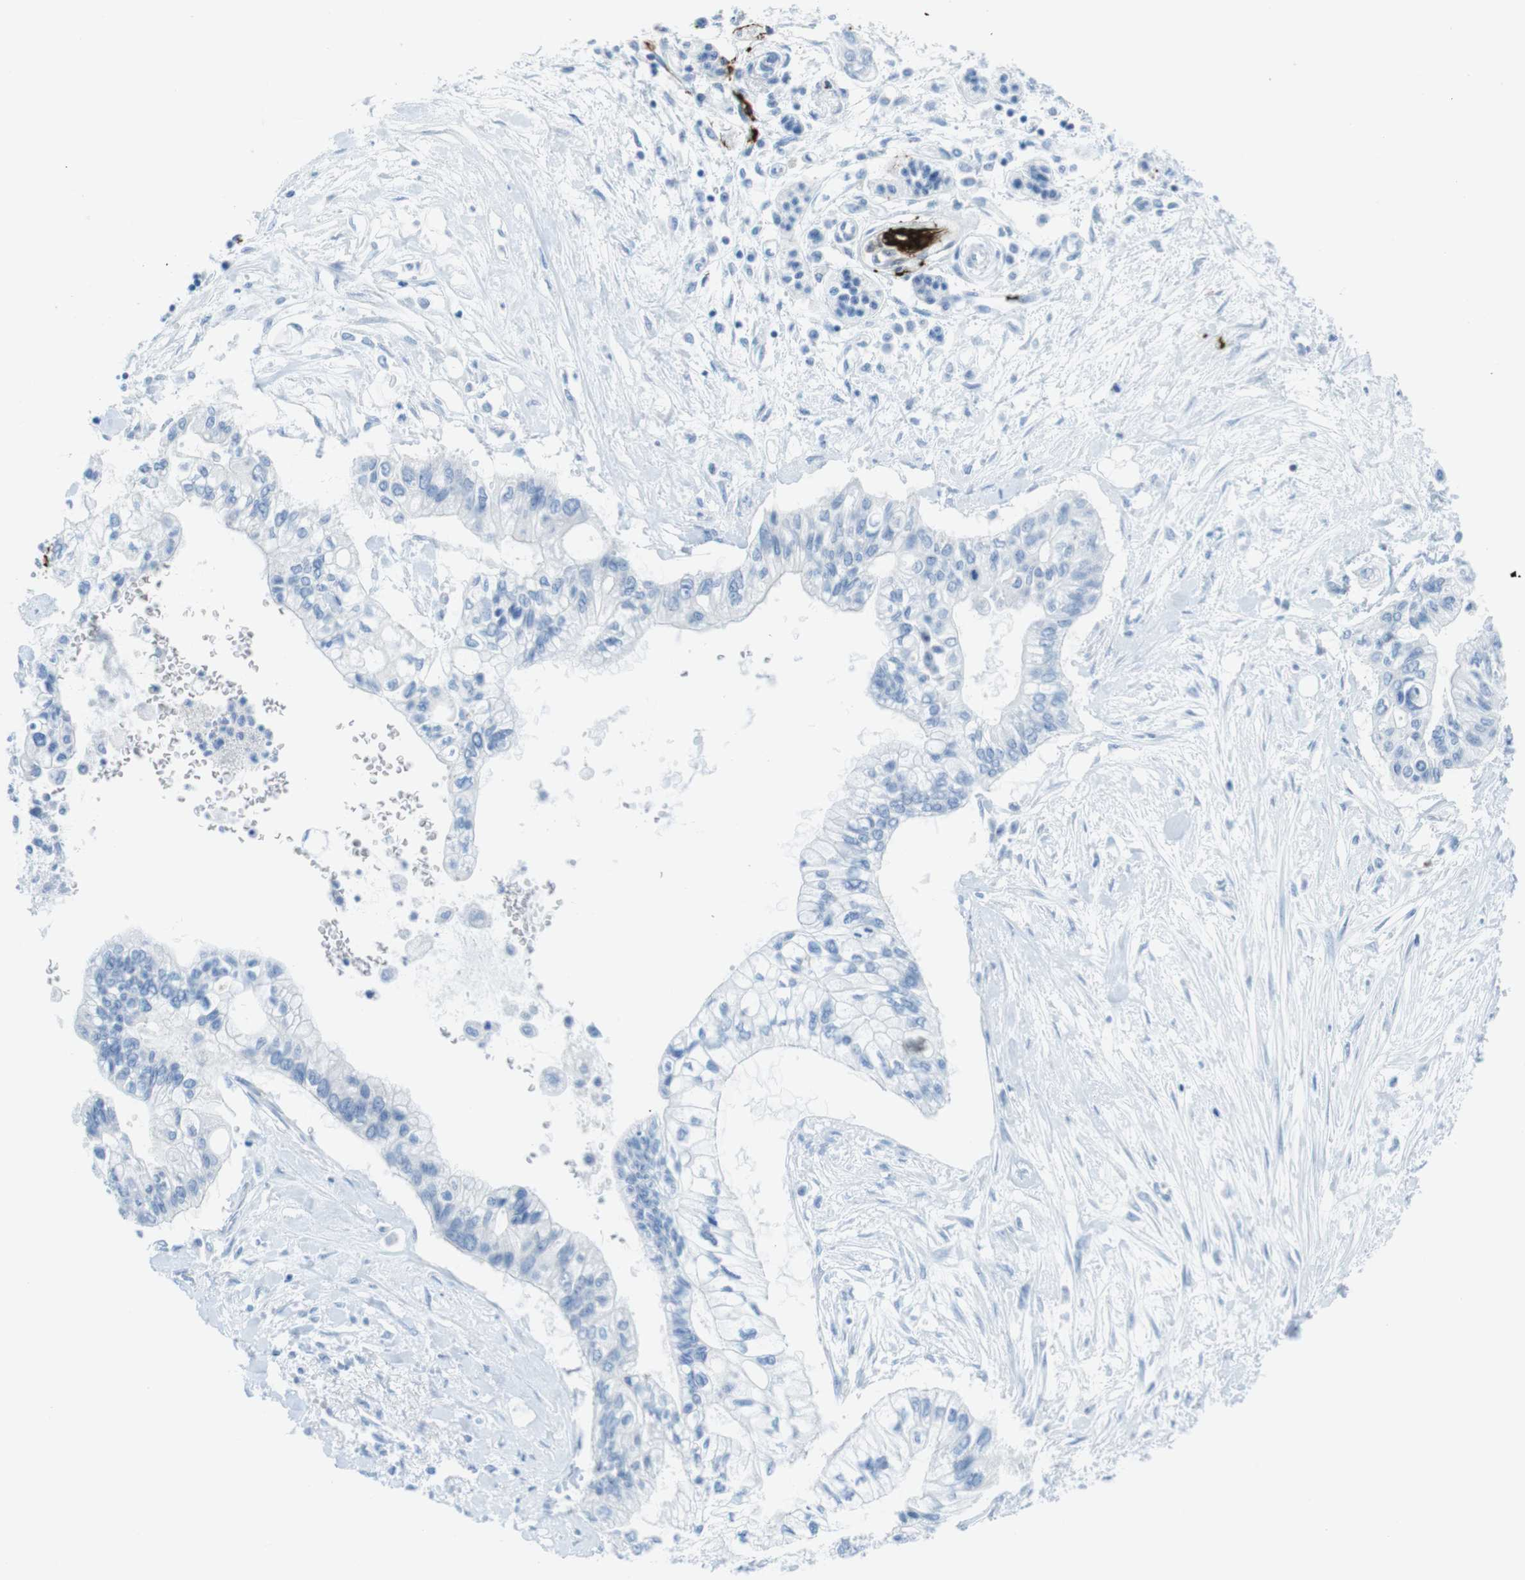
{"staining": {"intensity": "negative", "quantity": "none", "location": "none"}, "tissue": "pancreatic cancer", "cell_type": "Tumor cells", "image_type": "cancer", "snomed": [{"axis": "morphology", "description": "Adenocarcinoma, NOS"}, {"axis": "topography", "description": "Pancreas"}], "caption": "DAB immunohistochemical staining of pancreatic cancer demonstrates no significant staining in tumor cells.", "gene": "GAP43", "patient": {"sex": "female", "age": 77}}